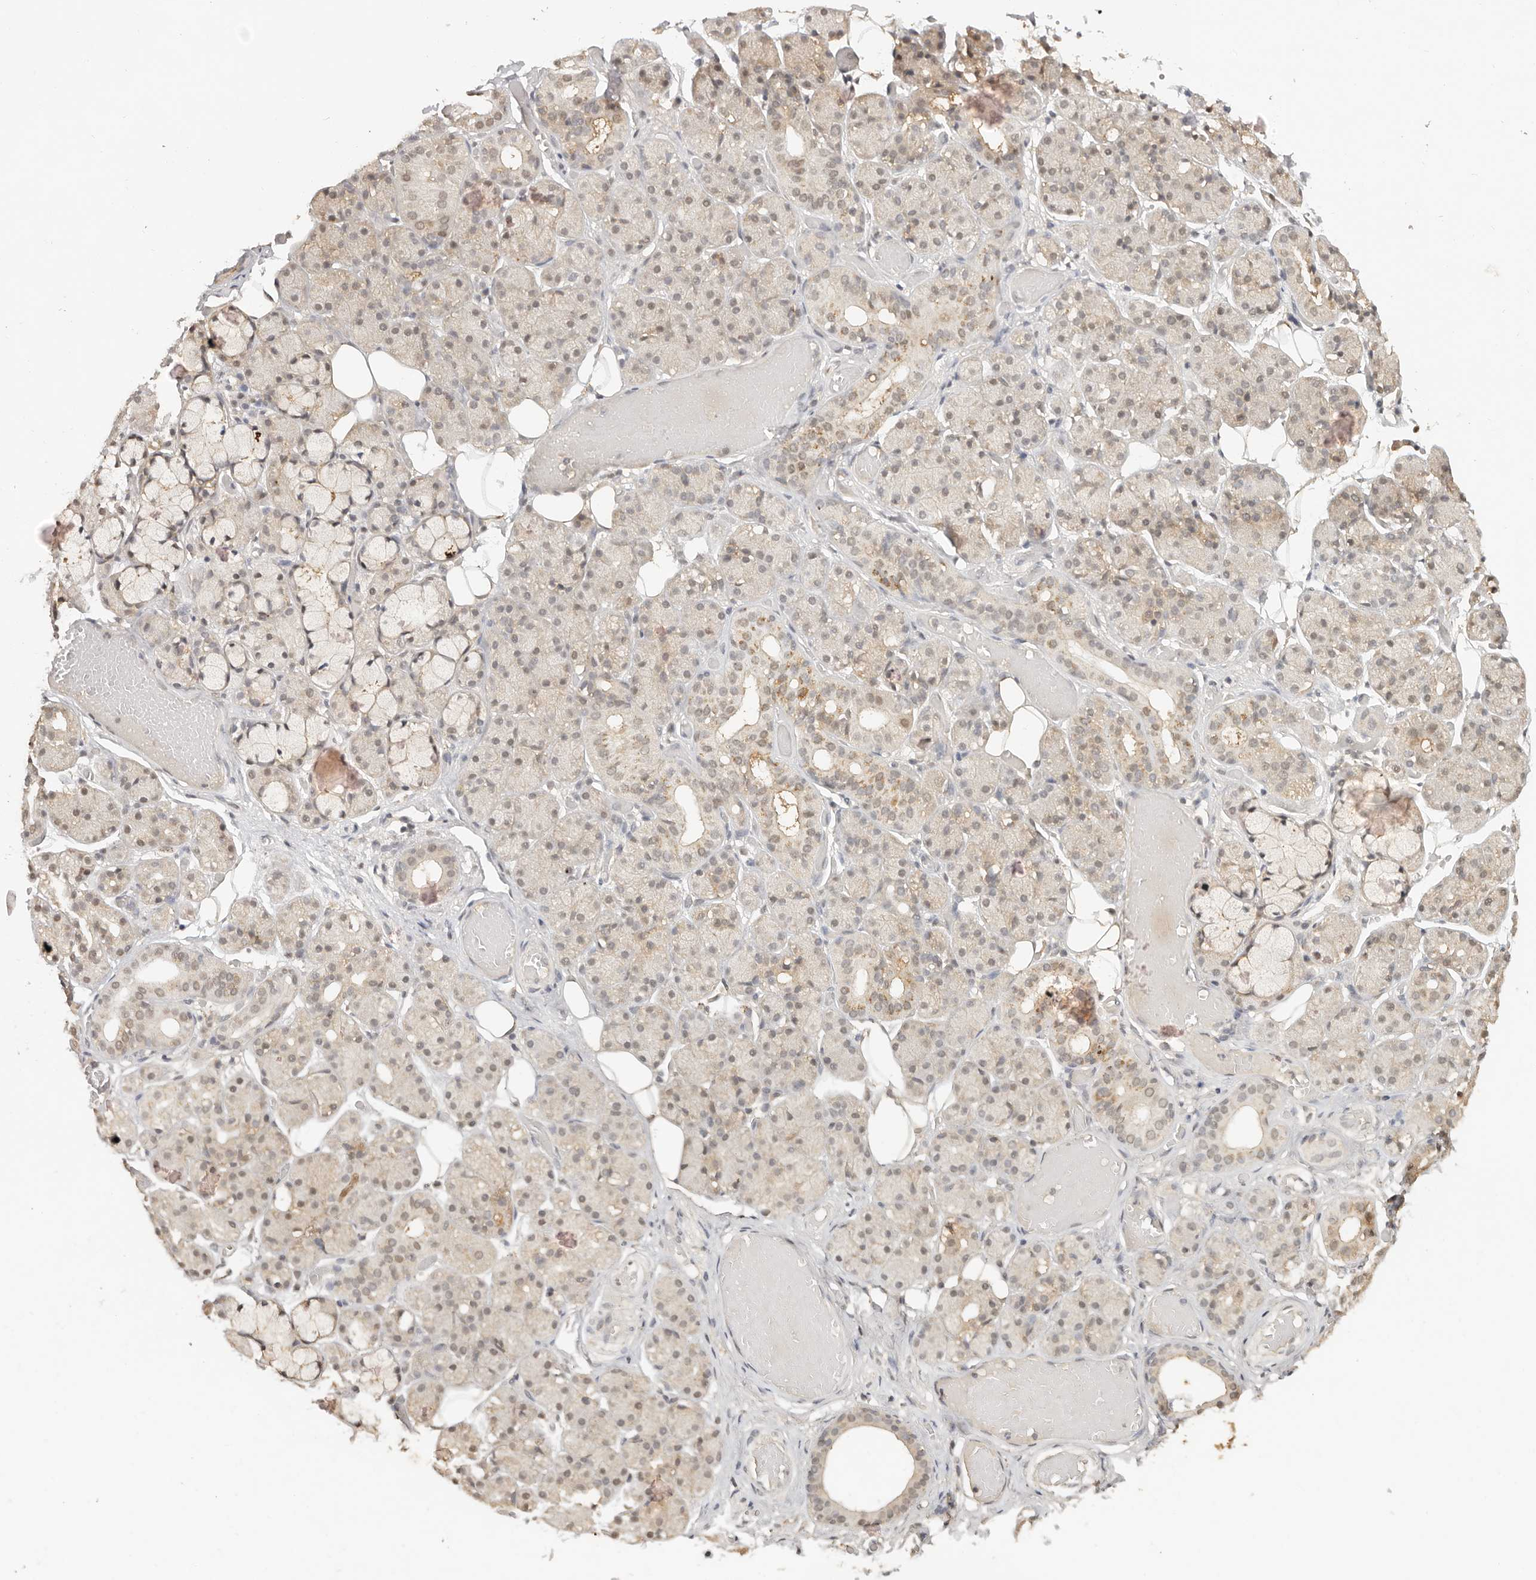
{"staining": {"intensity": "moderate", "quantity": "<25%", "location": "cytoplasmic/membranous"}, "tissue": "salivary gland", "cell_type": "Glandular cells", "image_type": "normal", "snomed": [{"axis": "morphology", "description": "Normal tissue, NOS"}, {"axis": "topography", "description": "Salivary gland"}], "caption": "A low amount of moderate cytoplasmic/membranous positivity is seen in about <25% of glandular cells in benign salivary gland.", "gene": "PSMA5", "patient": {"sex": "male", "age": 63}}